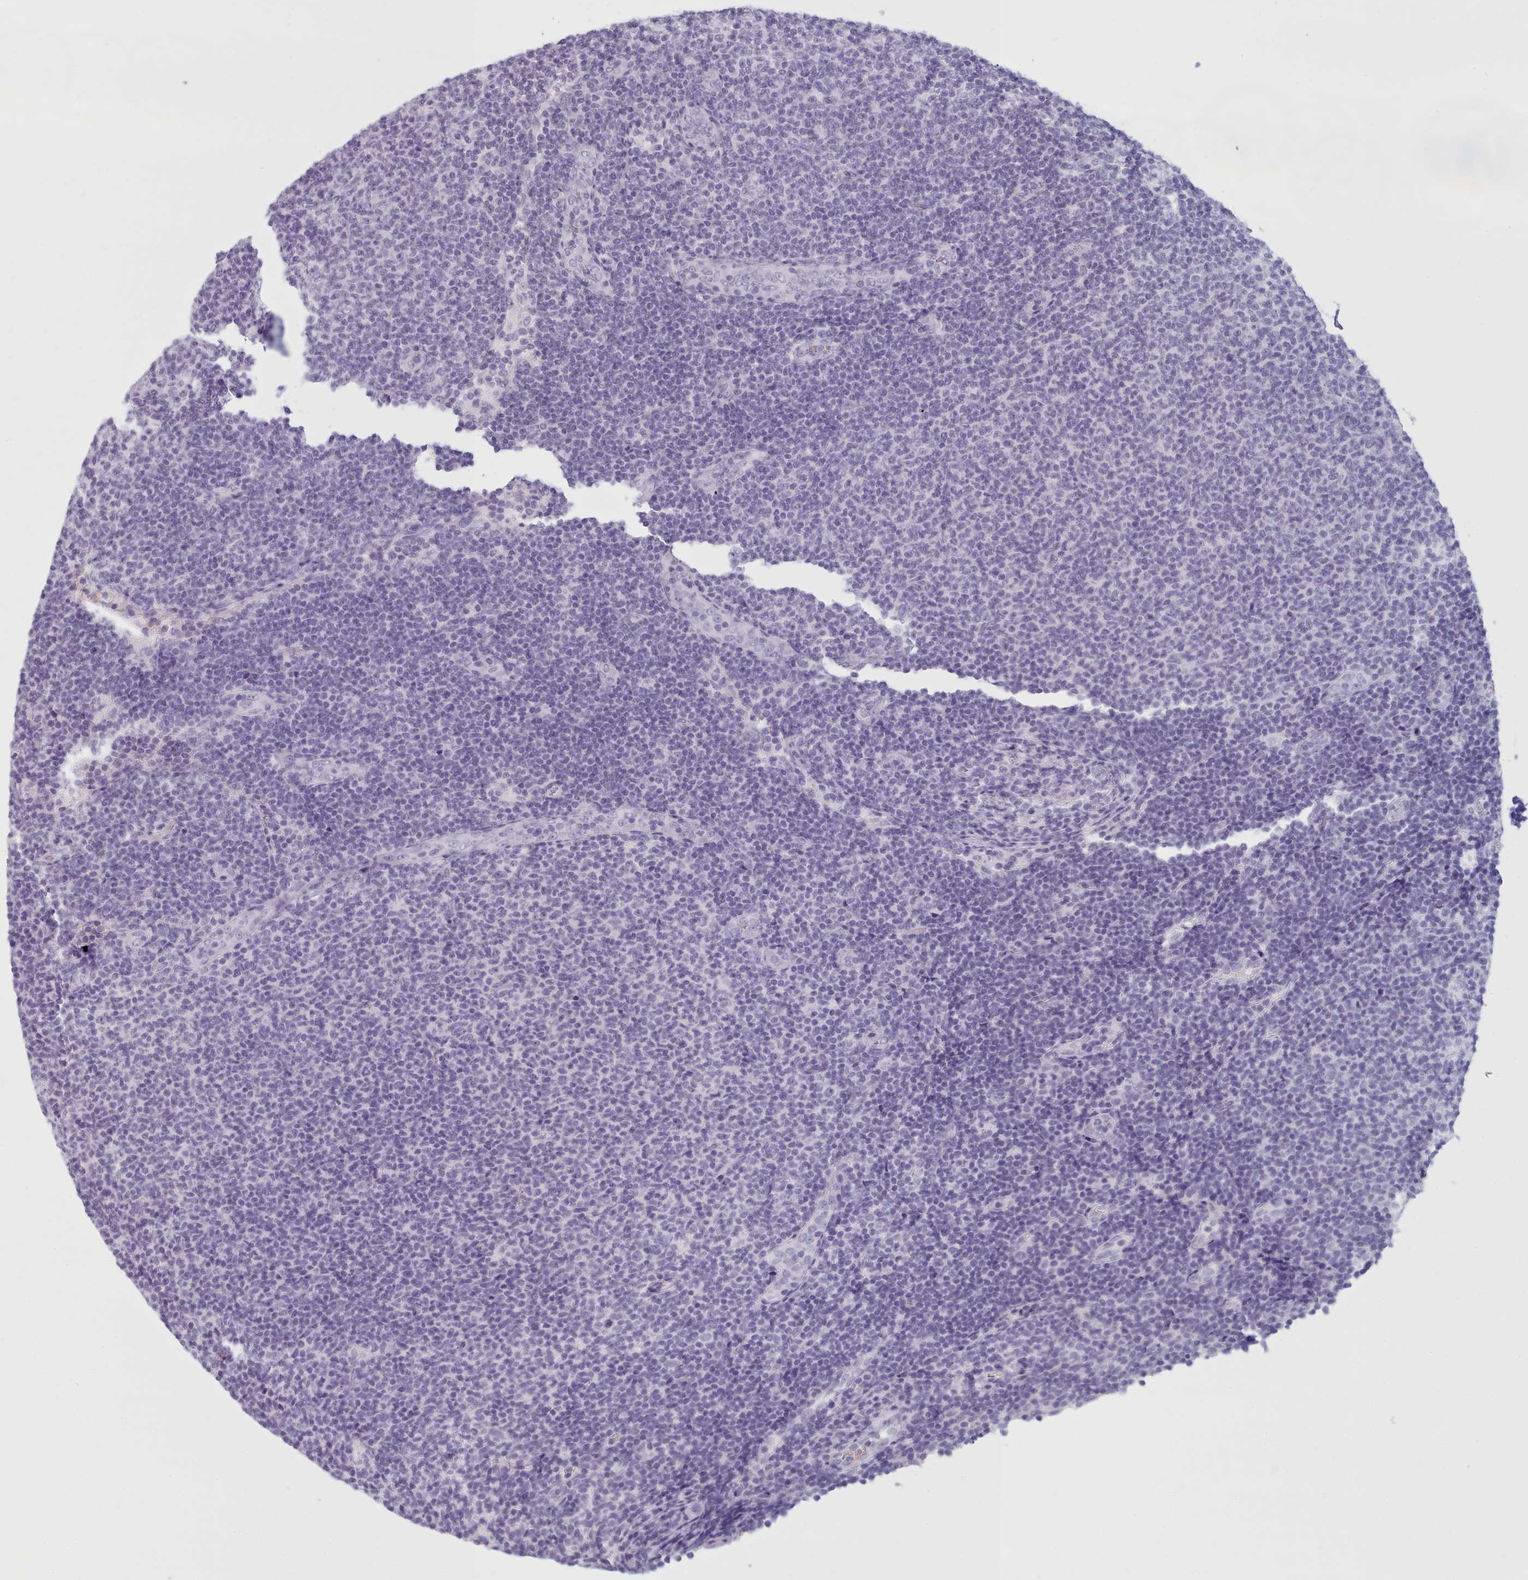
{"staining": {"intensity": "negative", "quantity": "none", "location": "none"}, "tissue": "lymphoma", "cell_type": "Tumor cells", "image_type": "cancer", "snomed": [{"axis": "morphology", "description": "Malignant lymphoma, non-Hodgkin's type, Low grade"}, {"axis": "topography", "description": "Lymph node"}], "caption": "Immunohistochemical staining of human low-grade malignant lymphoma, non-Hodgkin's type displays no significant staining in tumor cells.", "gene": "ZNF43", "patient": {"sex": "male", "age": 66}}